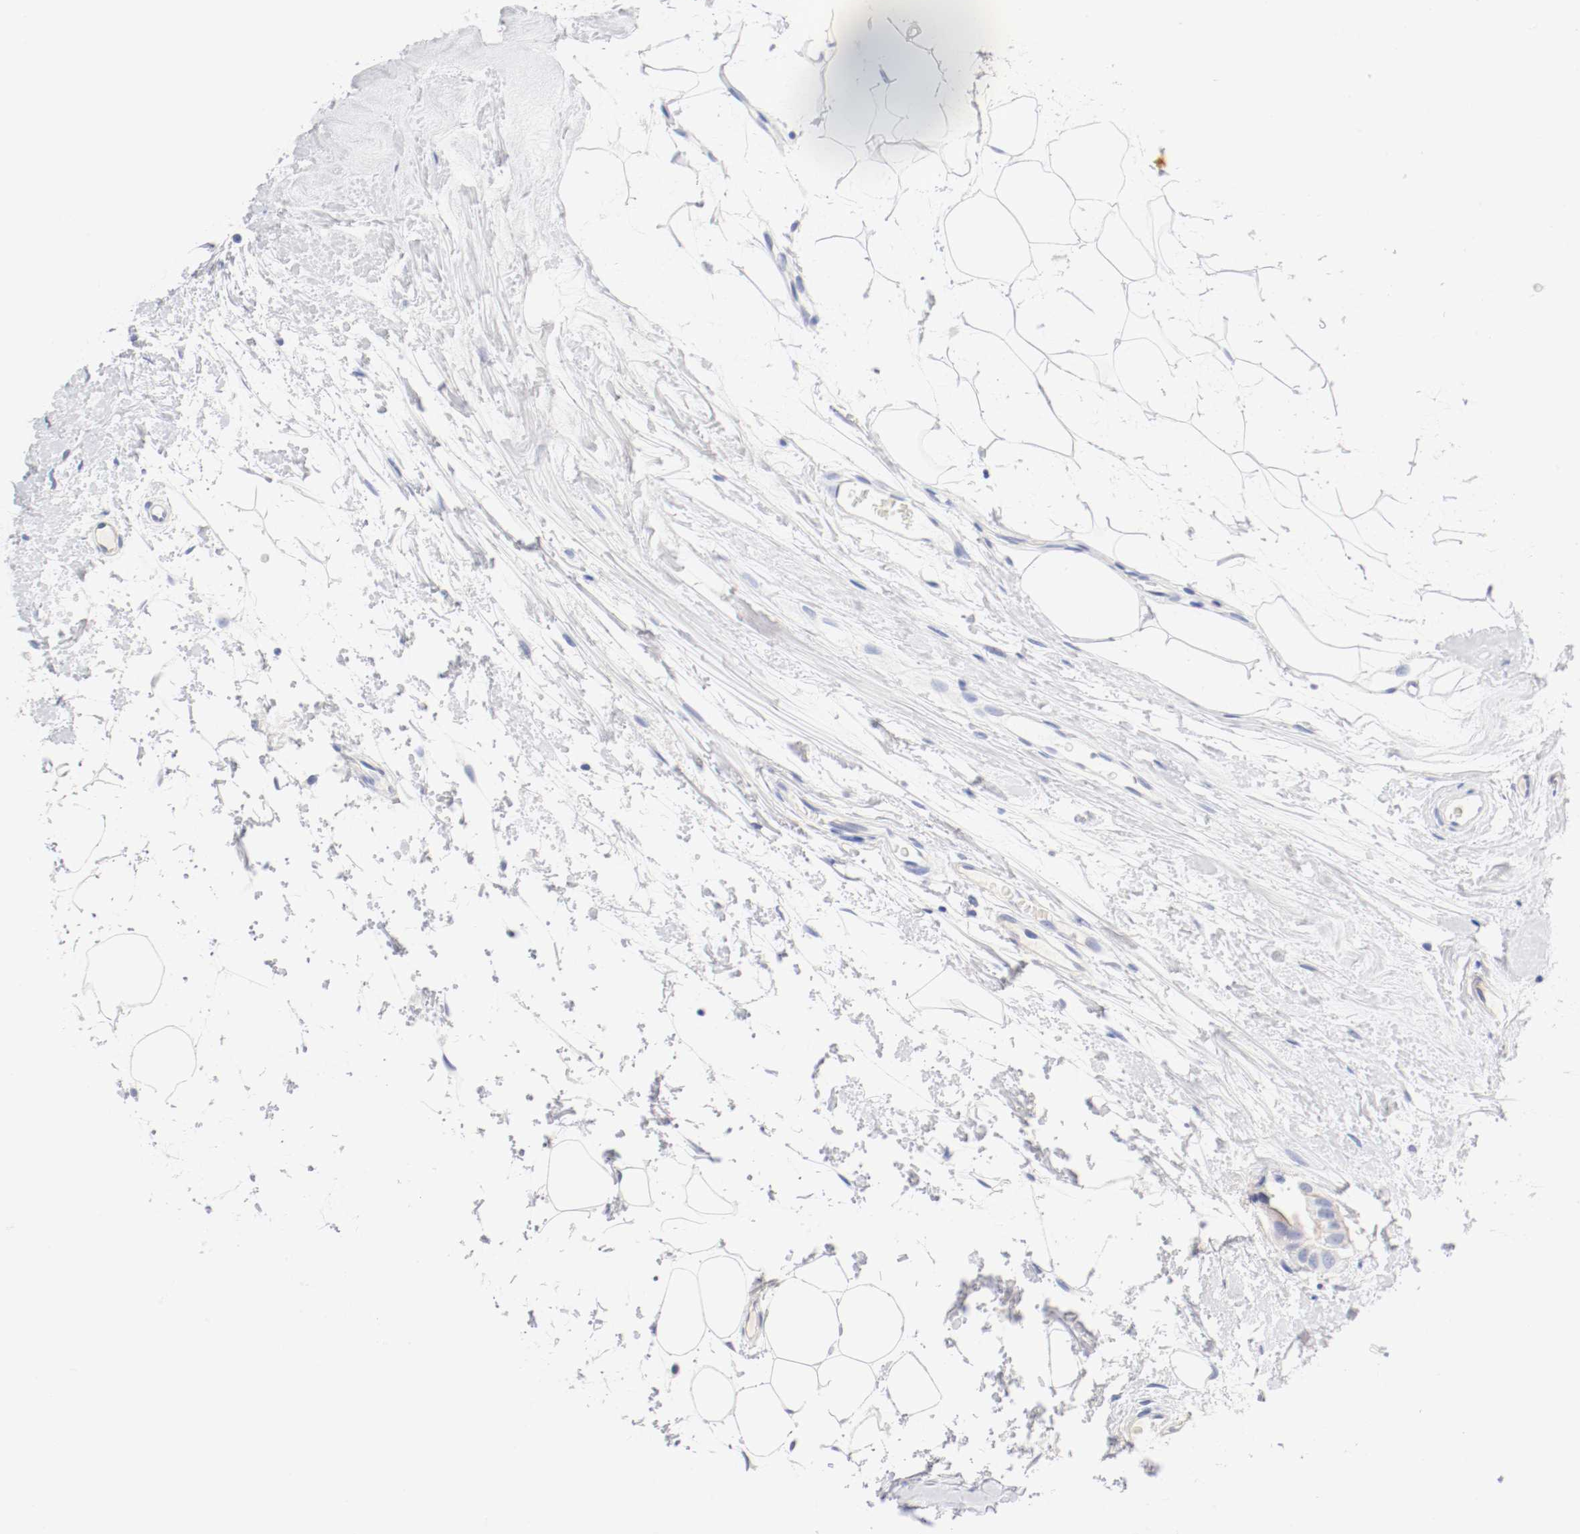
{"staining": {"intensity": "negative", "quantity": "none", "location": "none"}, "tissue": "breast cancer", "cell_type": "Tumor cells", "image_type": "cancer", "snomed": [{"axis": "morphology", "description": "Duct carcinoma"}, {"axis": "topography", "description": "Breast"}], "caption": "Immunohistochemistry (IHC) photomicrograph of human breast cancer (infiltrating ductal carcinoma) stained for a protein (brown), which demonstrates no staining in tumor cells. Nuclei are stained in blue.", "gene": "HOMER1", "patient": {"sex": "female", "age": 40}}